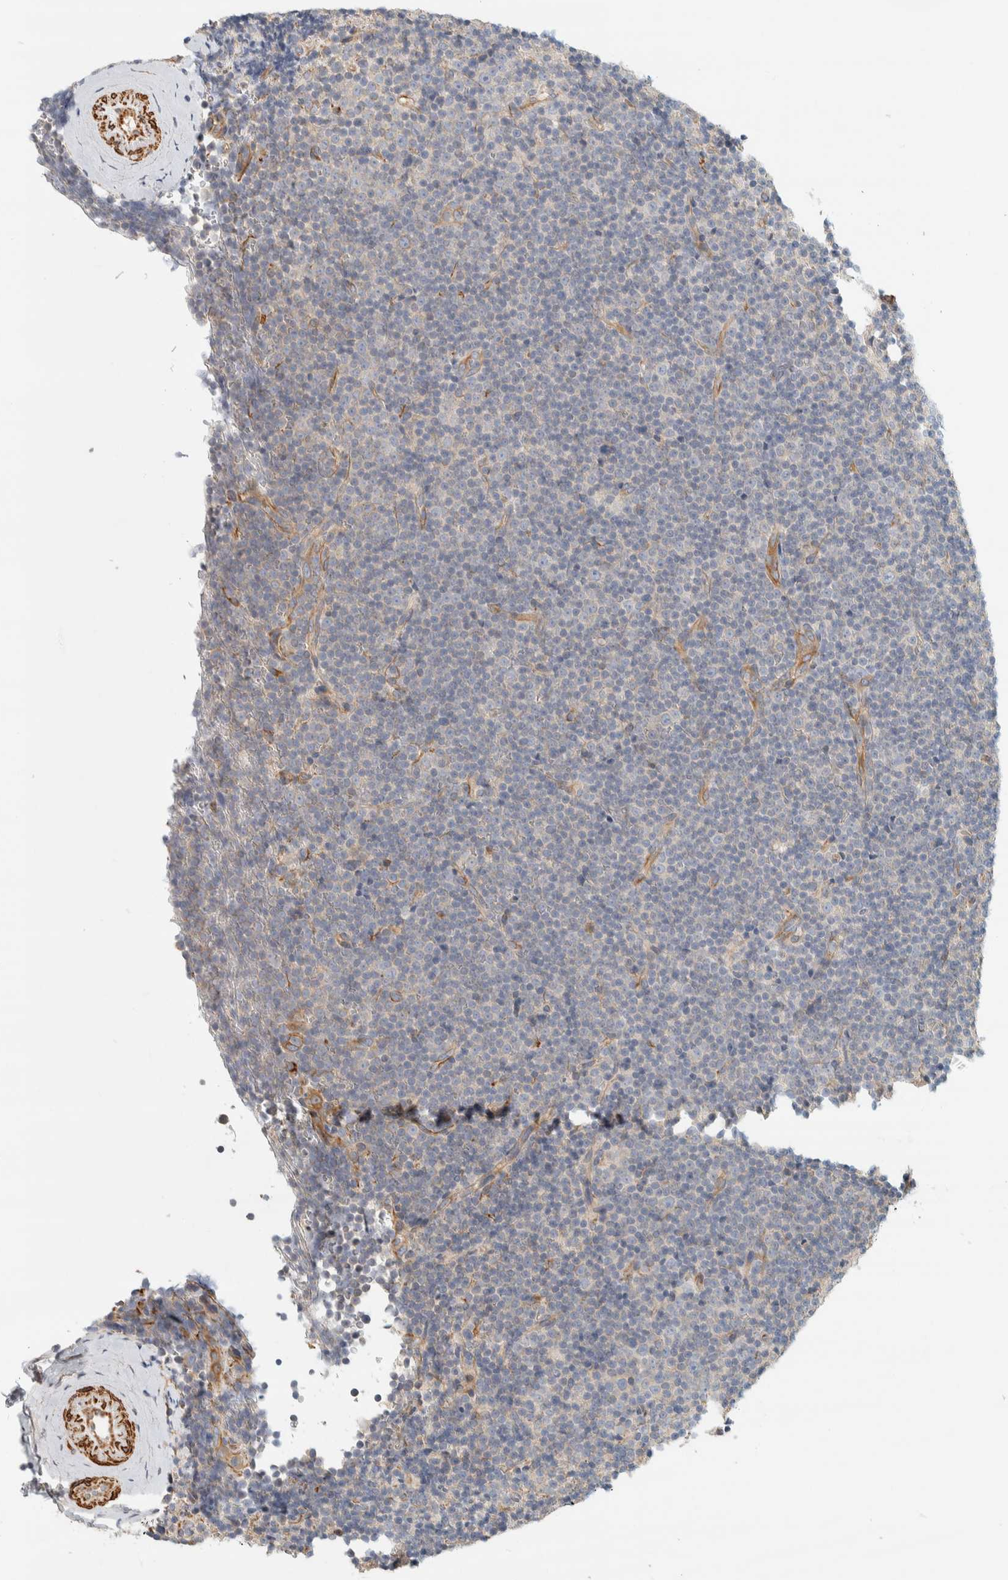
{"staining": {"intensity": "negative", "quantity": "none", "location": "none"}, "tissue": "lymphoma", "cell_type": "Tumor cells", "image_type": "cancer", "snomed": [{"axis": "morphology", "description": "Malignant lymphoma, non-Hodgkin's type, Low grade"}, {"axis": "topography", "description": "Lymph node"}], "caption": "Human lymphoma stained for a protein using IHC reveals no staining in tumor cells.", "gene": "CDR2", "patient": {"sex": "female", "age": 67}}